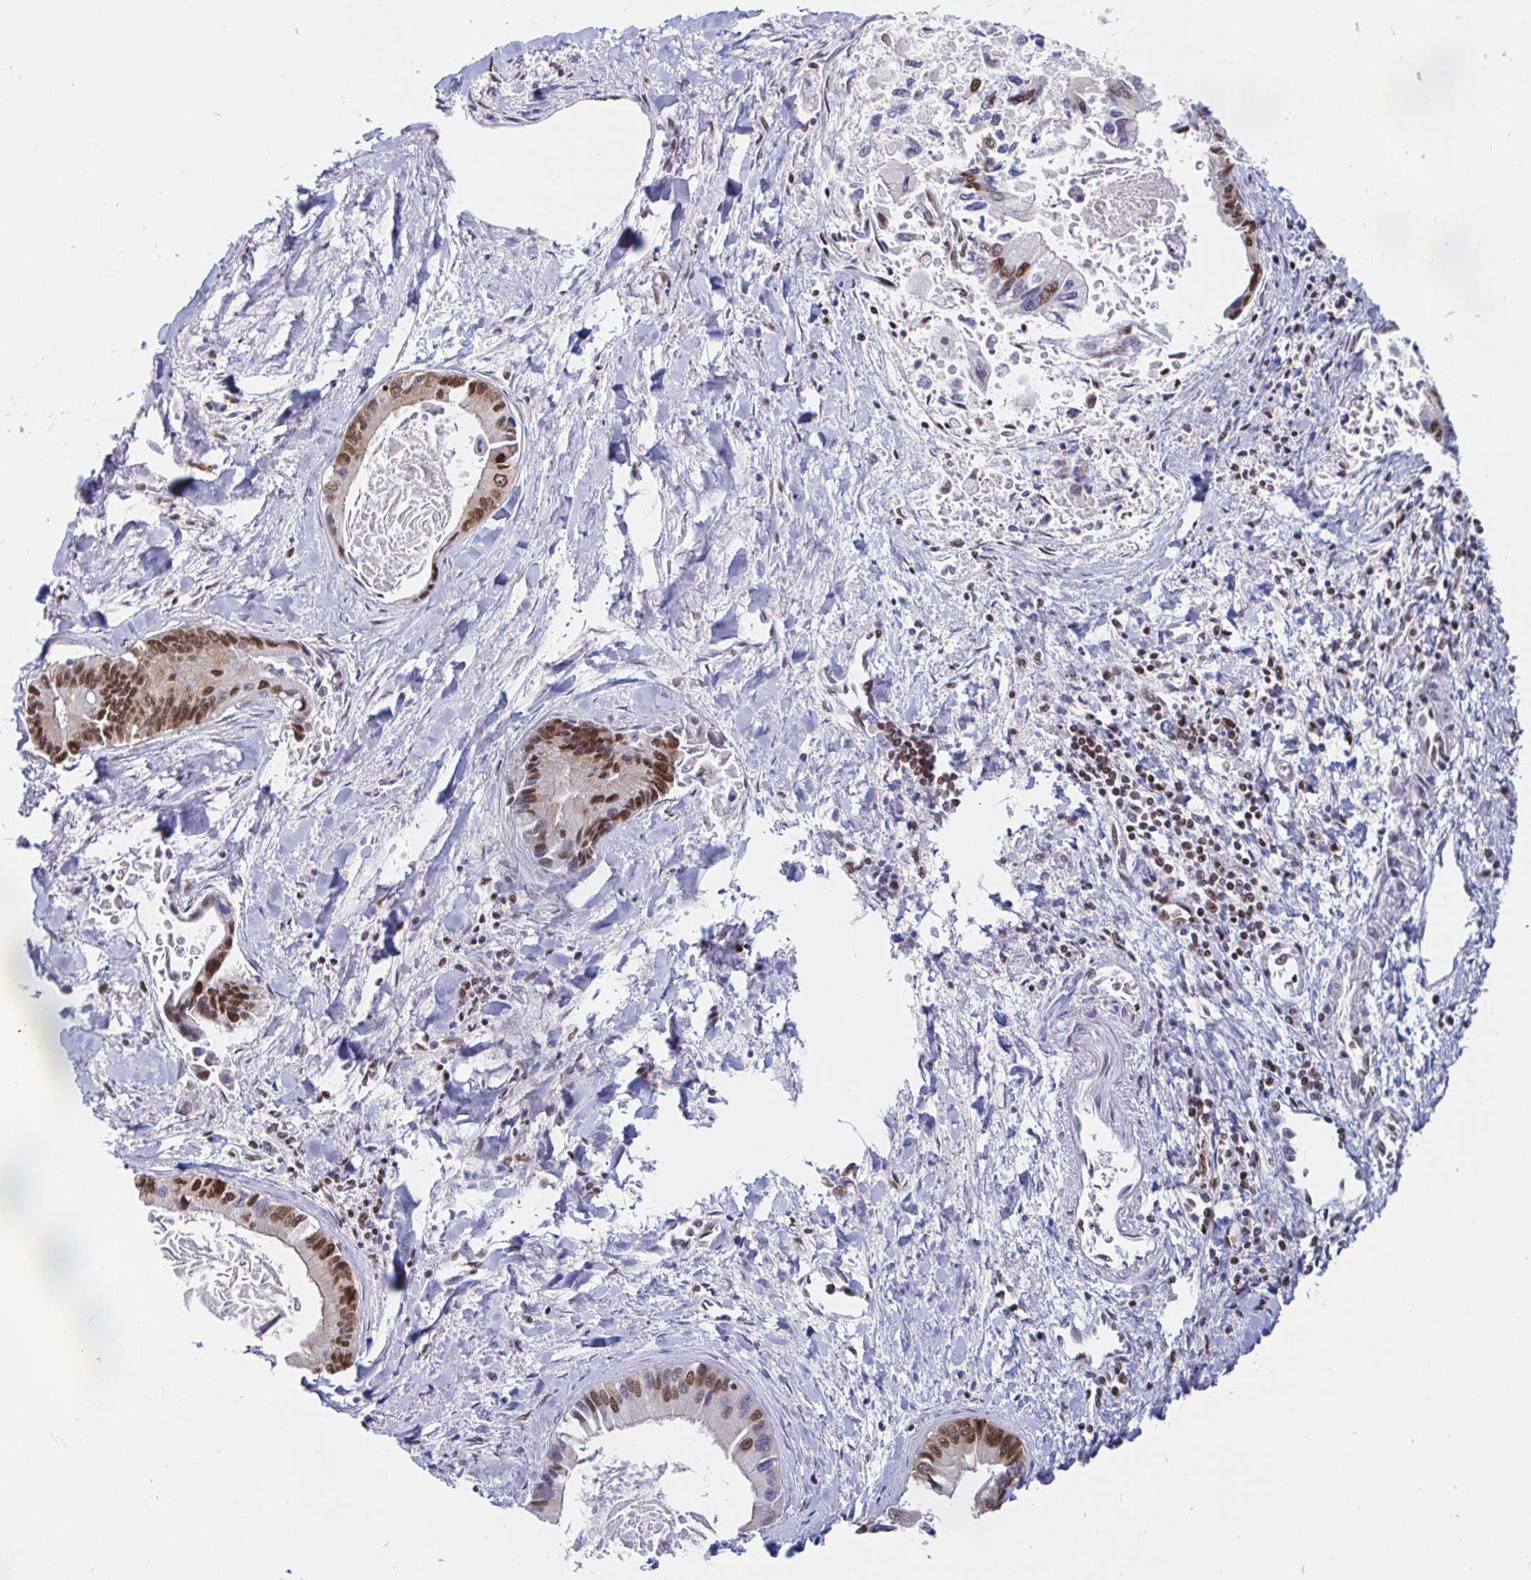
{"staining": {"intensity": "moderate", "quantity": "25%-75%", "location": "nuclear"}, "tissue": "liver cancer", "cell_type": "Tumor cells", "image_type": "cancer", "snomed": [{"axis": "morphology", "description": "Cholangiocarcinoma"}, {"axis": "topography", "description": "Liver"}], "caption": "Immunohistochemistry (IHC) staining of cholangiocarcinoma (liver), which exhibits medium levels of moderate nuclear staining in approximately 25%-75% of tumor cells indicating moderate nuclear protein expression. The staining was performed using DAB (brown) for protein detection and nuclei were counterstained in hematoxylin (blue).", "gene": "RBMX", "patient": {"sex": "male", "age": 66}}